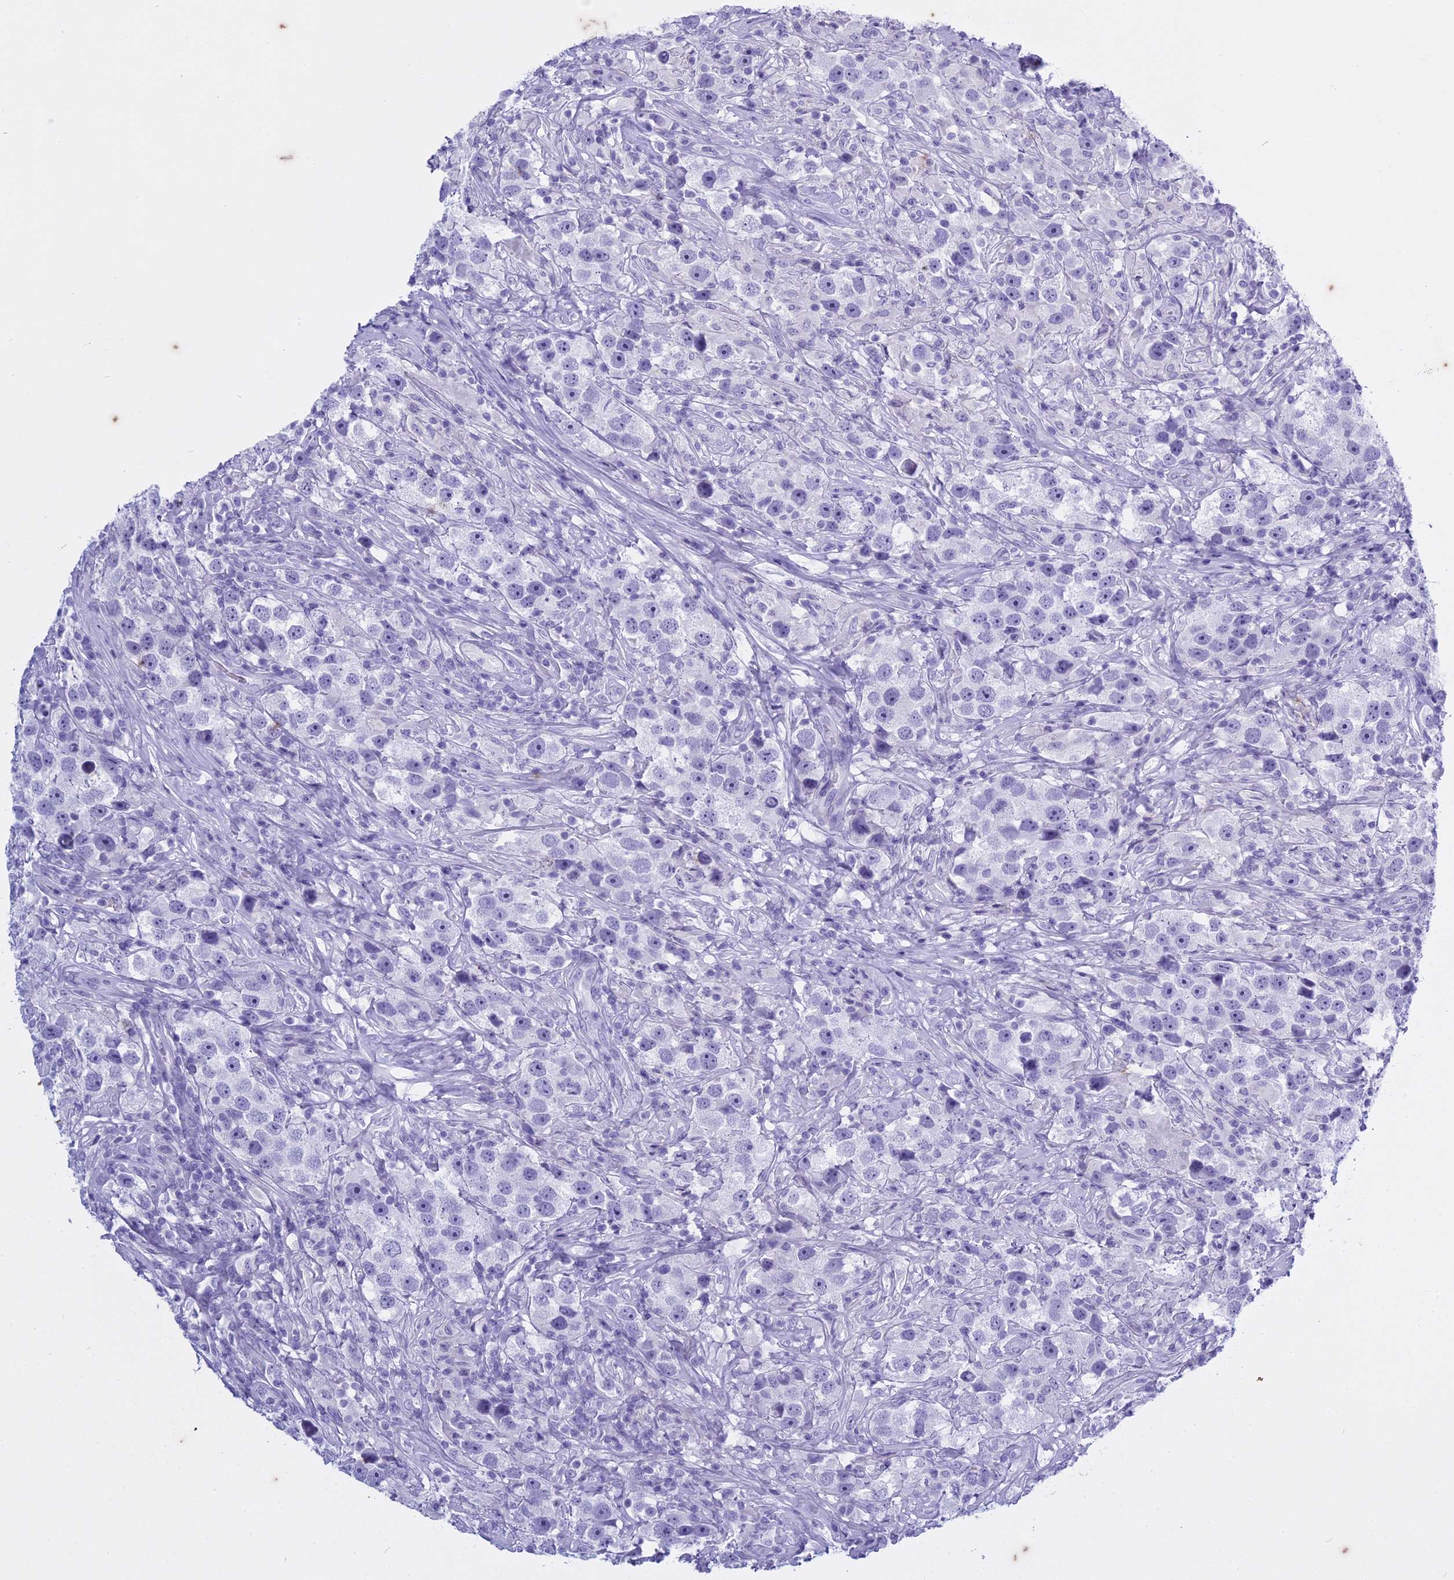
{"staining": {"intensity": "negative", "quantity": "none", "location": "none"}, "tissue": "testis cancer", "cell_type": "Tumor cells", "image_type": "cancer", "snomed": [{"axis": "morphology", "description": "Seminoma, NOS"}, {"axis": "topography", "description": "Testis"}], "caption": "Immunohistochemical staining of human testis cancer (seminoma) exhibits no significant expression in tumor cells.", "gene": "HMGB4", "patient": {"sex": "male", "age": 49}}